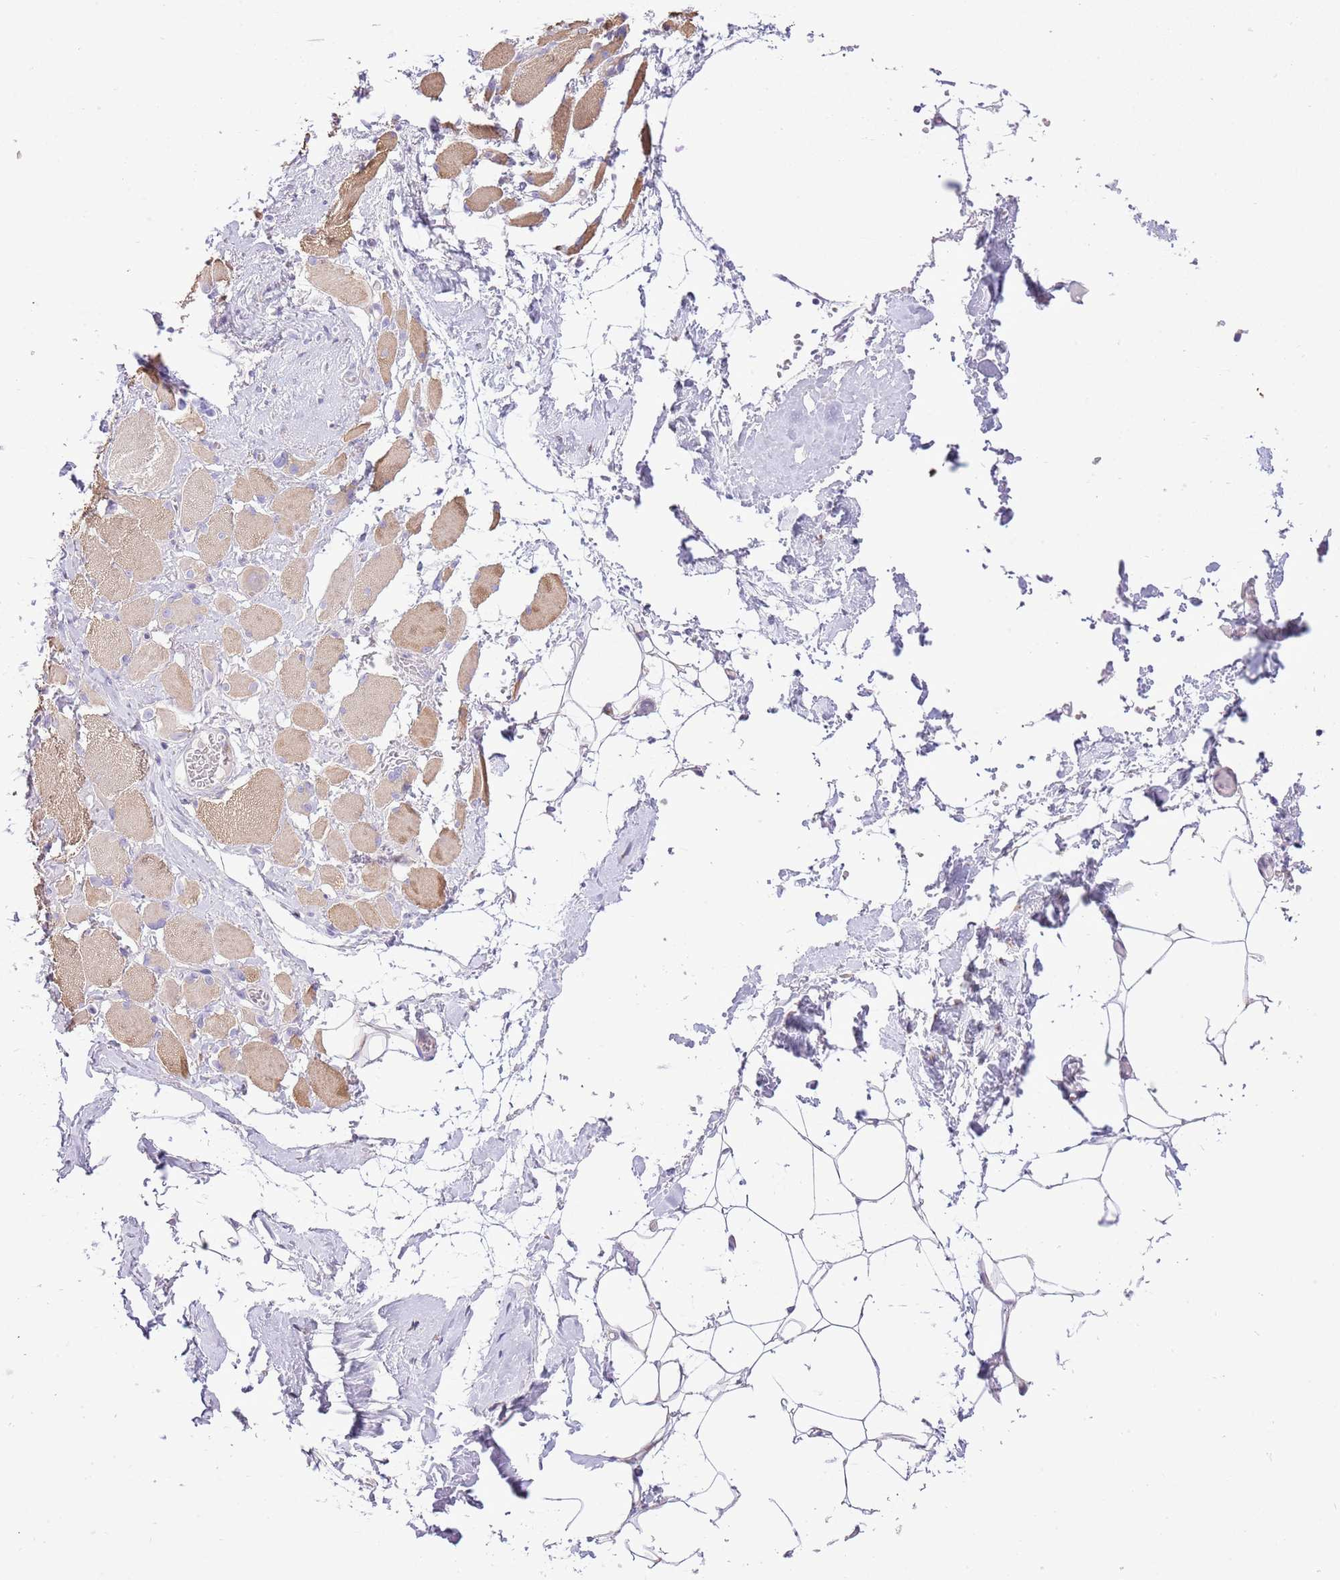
{"staining": {"intensity": "moderate", "quantity": "<25%", "location": "cytoplasmic/membranous"}, "tissue": "skeletal muscle", "cell_type": "Myocytes", "image_type": "normal", "snomed": [{"axis": "morphology", "description": "Normal tissue, NOS"}, {"axis": "morphology", "description": "Basal cell carcinoma"}, {"axis": "topography", "description": "Skeletal muscle"}], "caption": "Protein staining of unremarkable skeletal muscle demonstrates moderate cytoplasmic/membranous staining in about <25% of myocytes.", "gene": "OAZ2", "patient": {"sex": "female", "age": 64}}